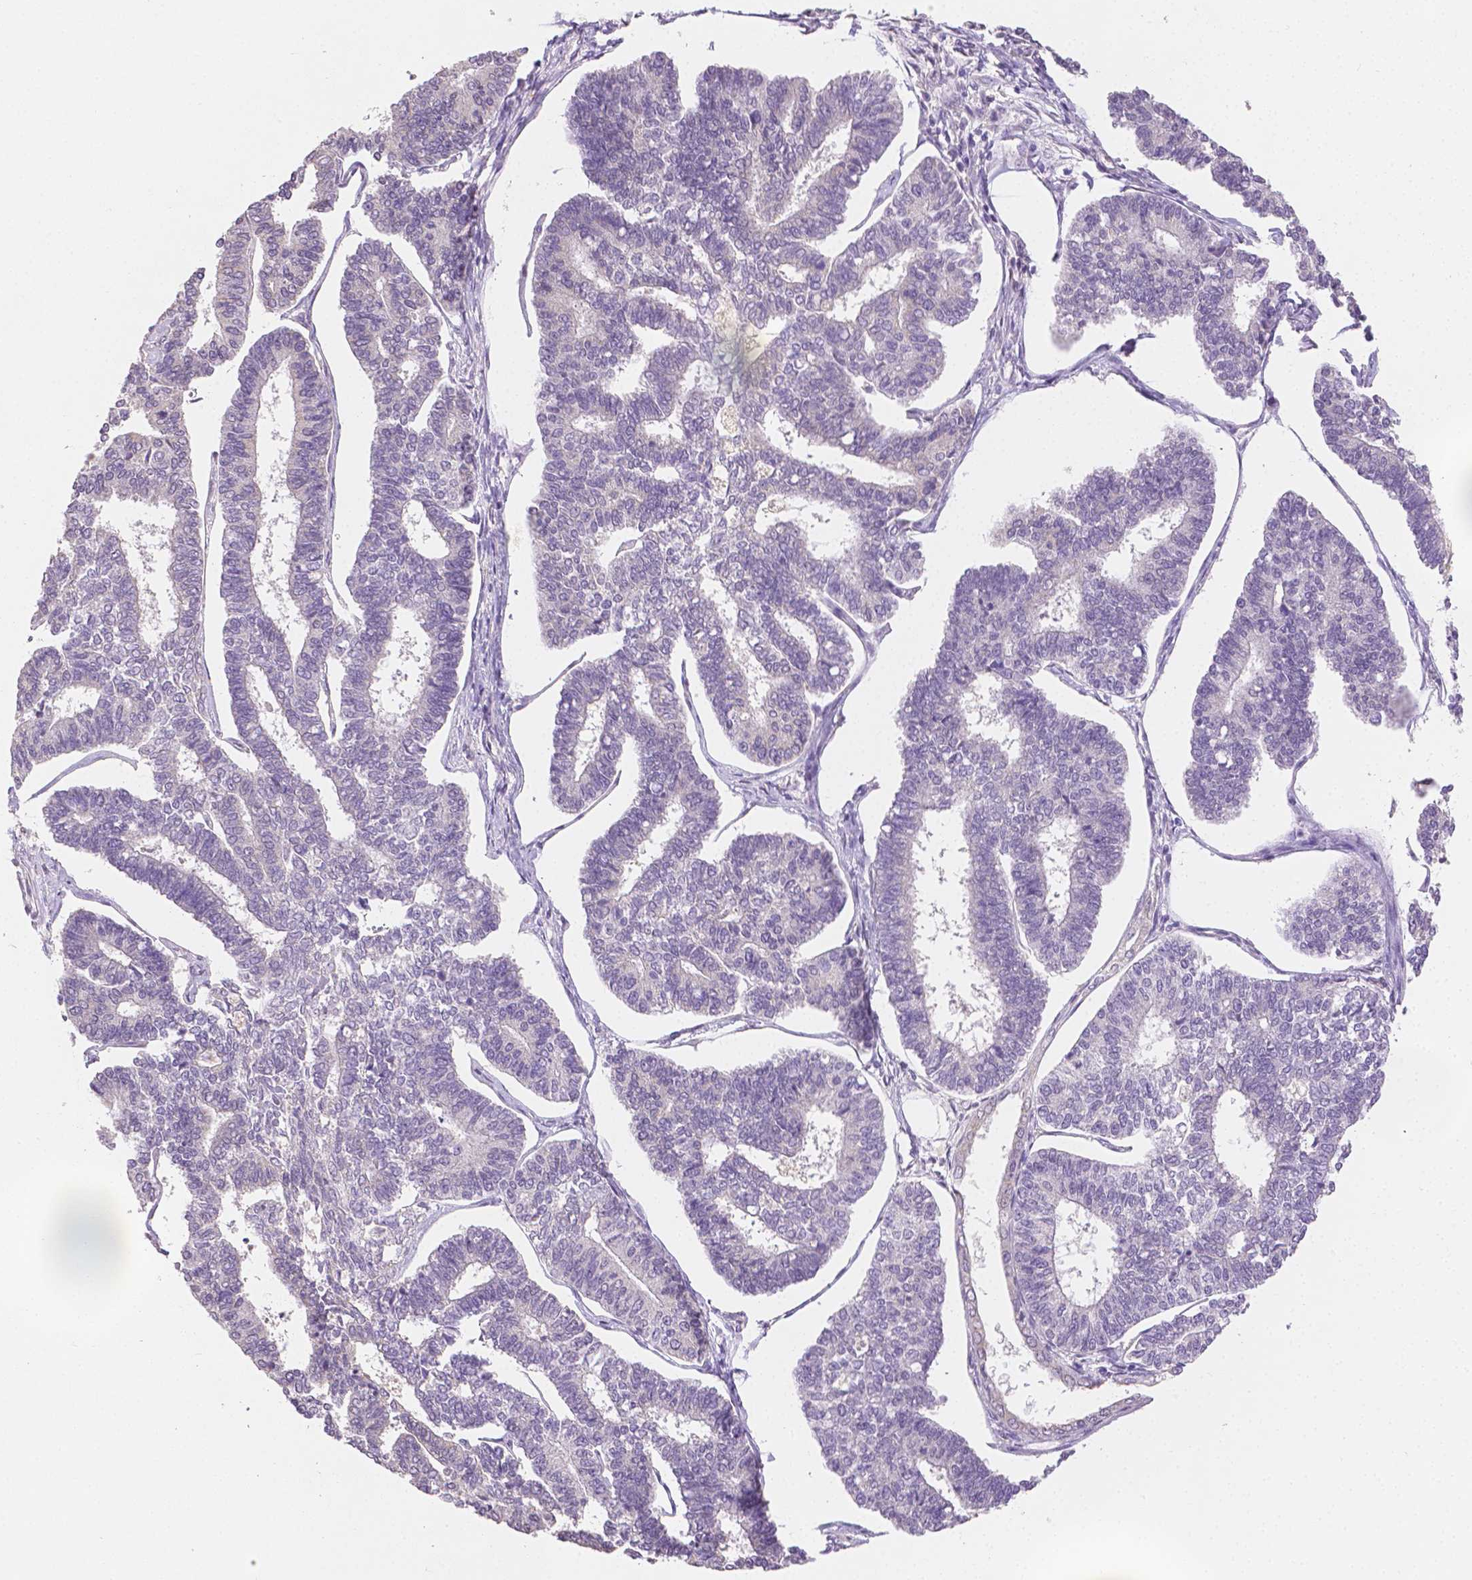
{"staining": {"intensity": "negative", "quantity": "none", "location": "none"}, "tissue": "endometrial cancer", "cell_type": "Tumor cells", "image_type": "cancer", "snomed": [{"axis": "morphology", "description": "Adenocarcinoma, NOS"}, {"axis": "topography", "description": "Endometrium"}], "caption": "Immunohistochemistry of endometrial cancer (adenocarcinoma) shows no positivity in tumor cells.", "gene": "TGM1", "patient": {"sex": "female", "age": 70}}